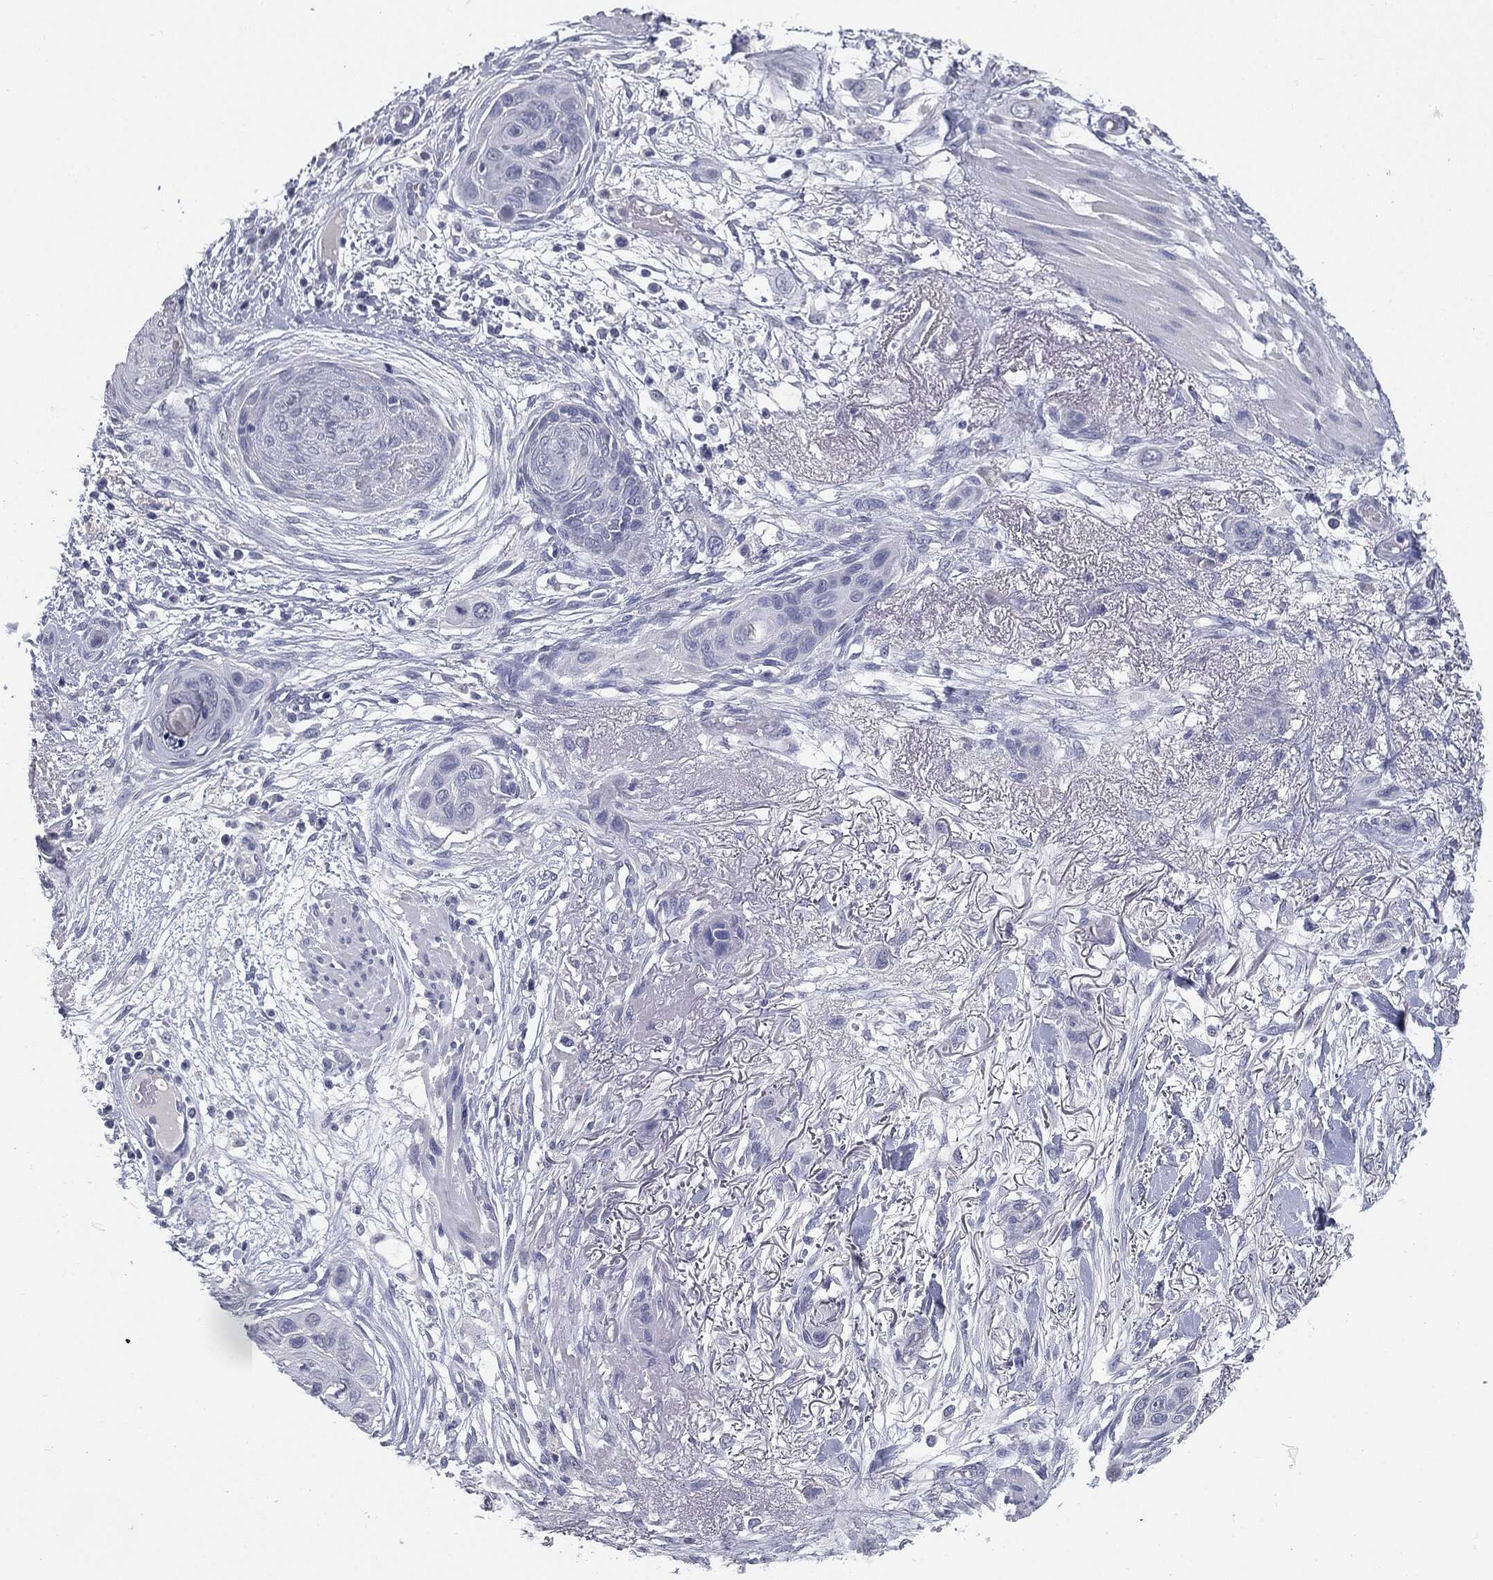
{"staining": {"intensity": "negative", "quantity": "none", "location": "none"}, "tissue": "skin cancer", "cell_type": "Tumor cells", "image_type": "cancer", "snomed": [{"axis": "morphology", "description": "Squamous cell carcinoma, NOS"}, {"axis": "topography", "description": "Skin"}], "caption": "IHC histopathology image of skin cancer stained for a protein (brown), which shows no positivity in tumor cells.", "gene": "MUC1", "patient": {"sex": "male", "age": 79}}